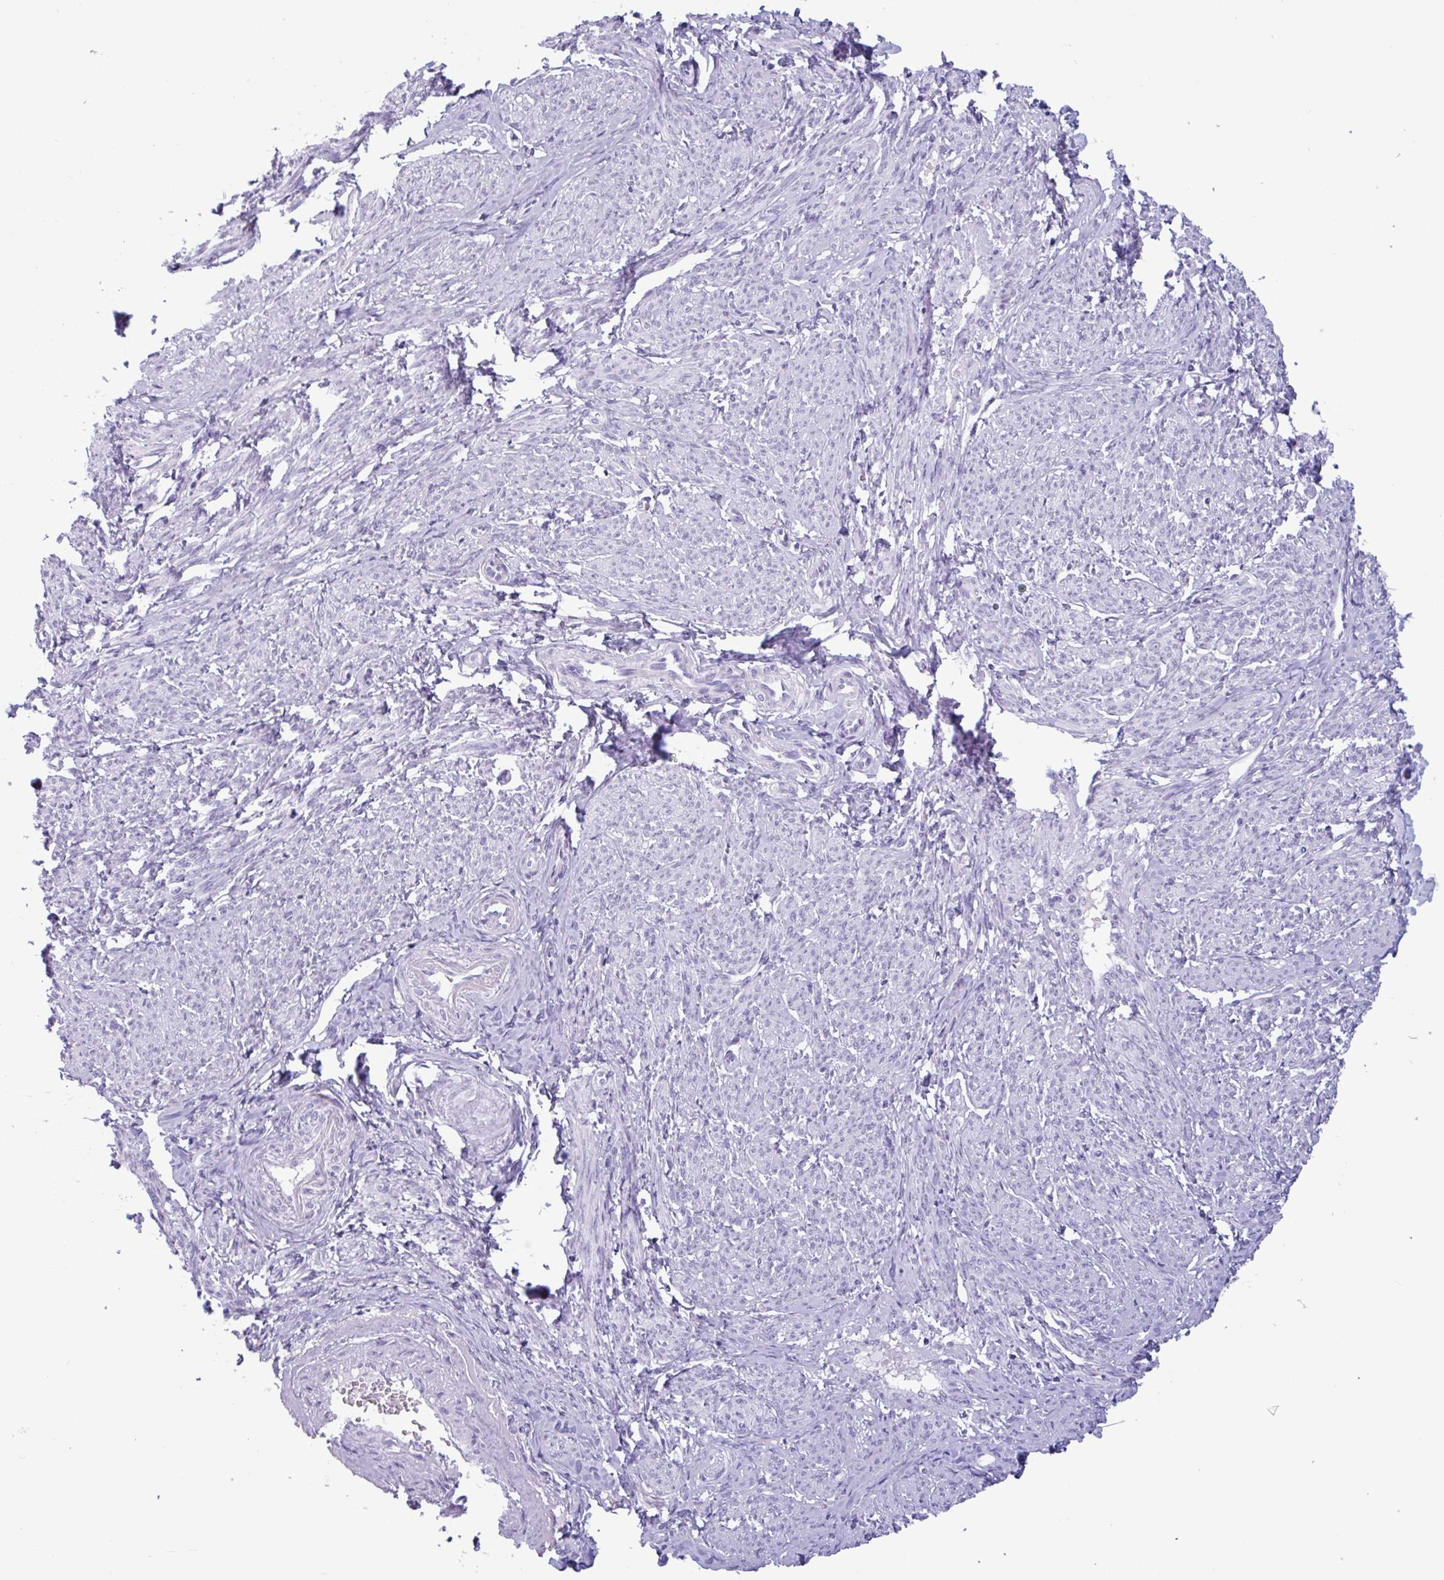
{"staining": {"intensity": "negative", "quantity": "none", "location": "none"}, "tissue": "smooth muscle", "cell_type": "Smooth muscle cells", "image_type": "normal", "snomed": [{"axis": "morphology", "description": "Normal tissue, NOS"}, {"axis": "topography", "description": "Smooth muscle"}], "caption": "Immunohistochemical staining of benign human smooth muscle reveals no significant positivity in smooth muscle cells.", "gene": "CTSE", "patient": {"sex": "female", "age": 65}}